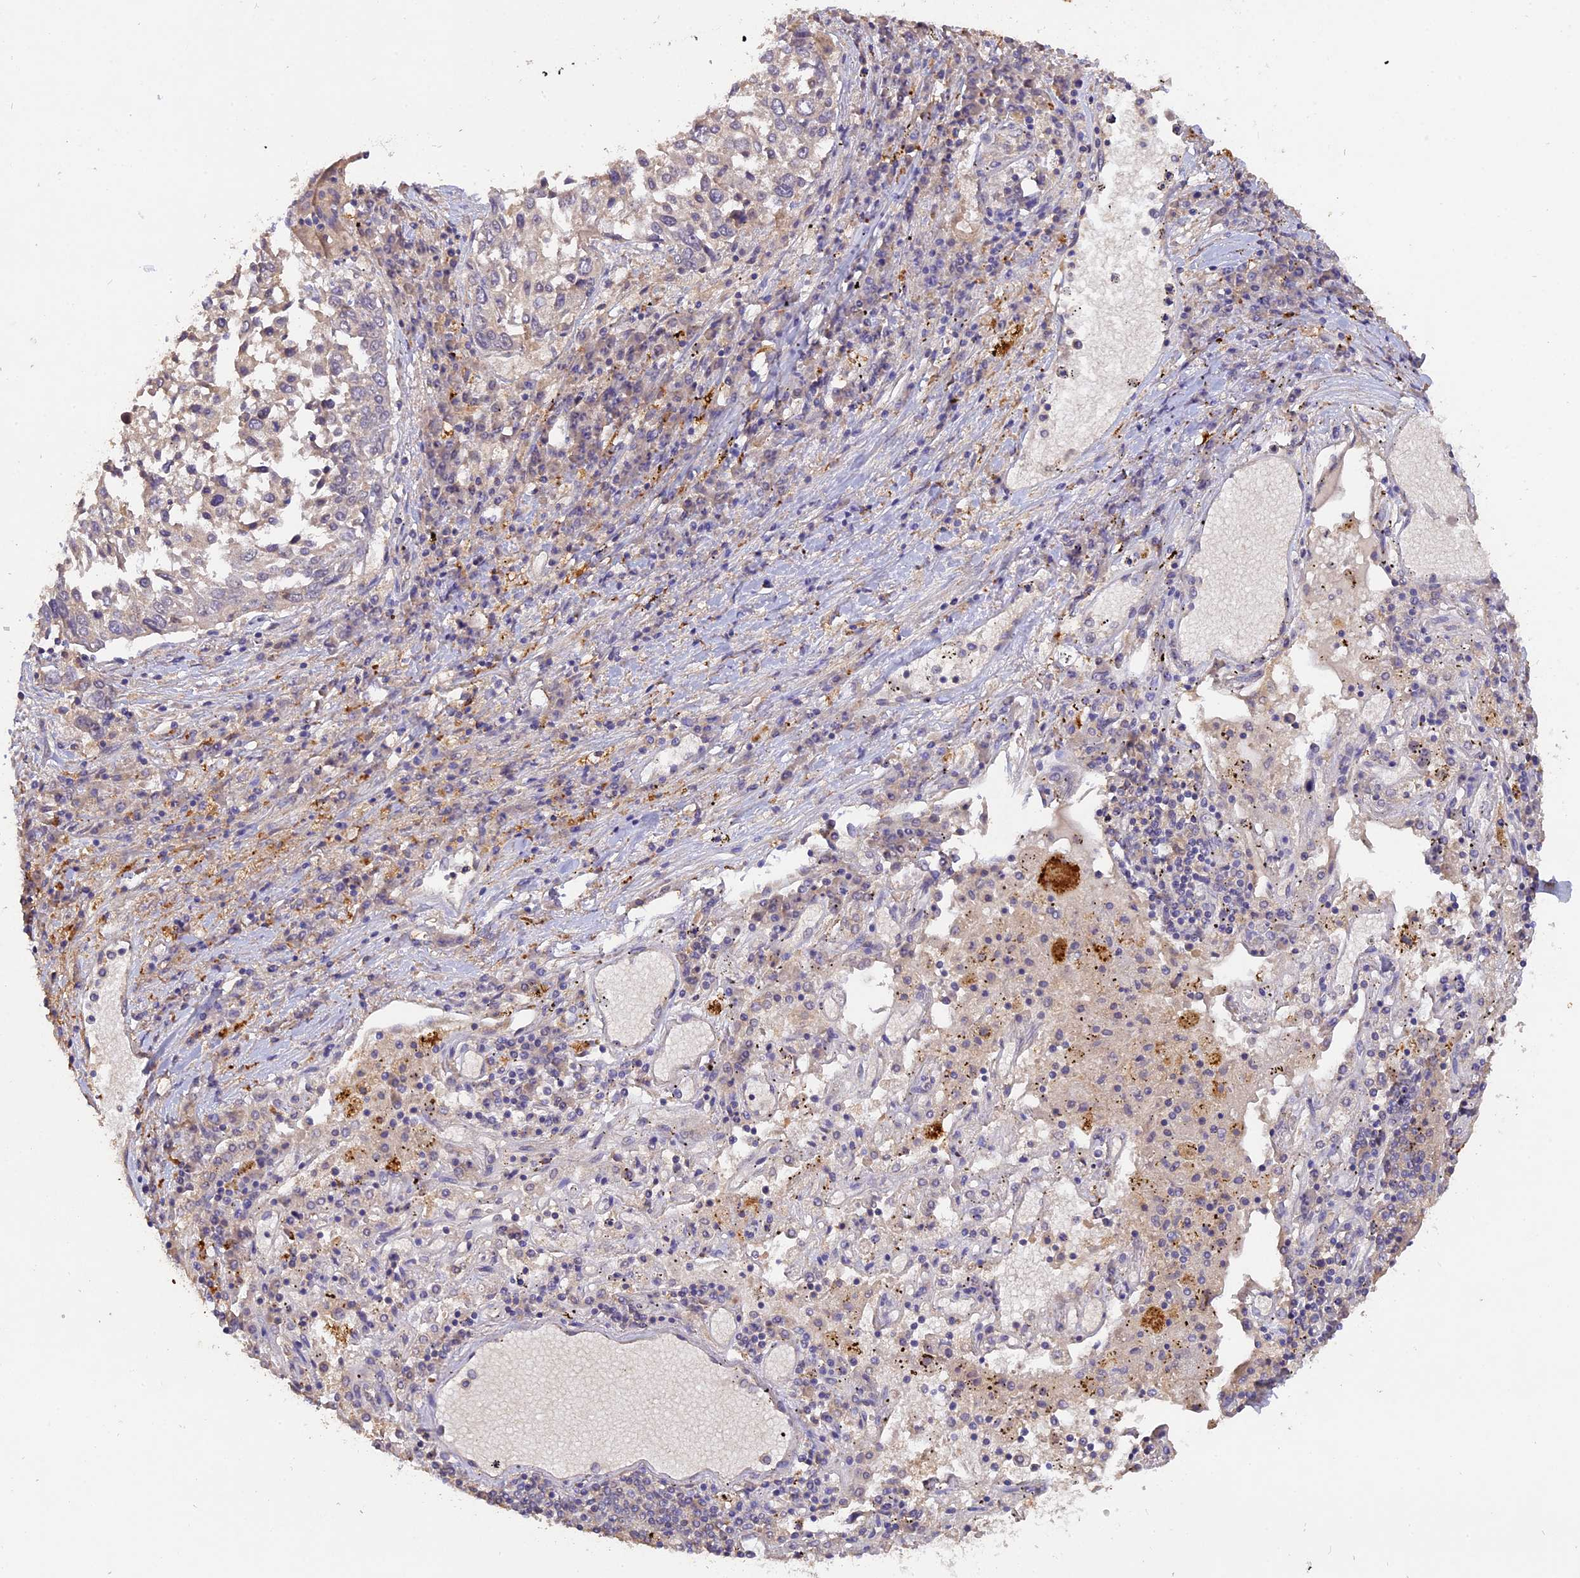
{"staining": {"intensity": "negative", "quantity": "none", "location": "none"}, "tissue": "lung cancer", "cell_type": "Tumor cells", "image_type": "cancer", "snomed": [{"axis": "morphology", "description": "Squamous cell carcinoma, NOS"}, {"axis": "topography", "description": "Lung"}], "caption": "Immunohistochemistry of human lung cancer (squamous cell carcinoma) shows no expression in tumor cells. Nuclei are stained in blue.", "gene": "SLC26A4", "patient": {"sex": "male", "age": 65}}